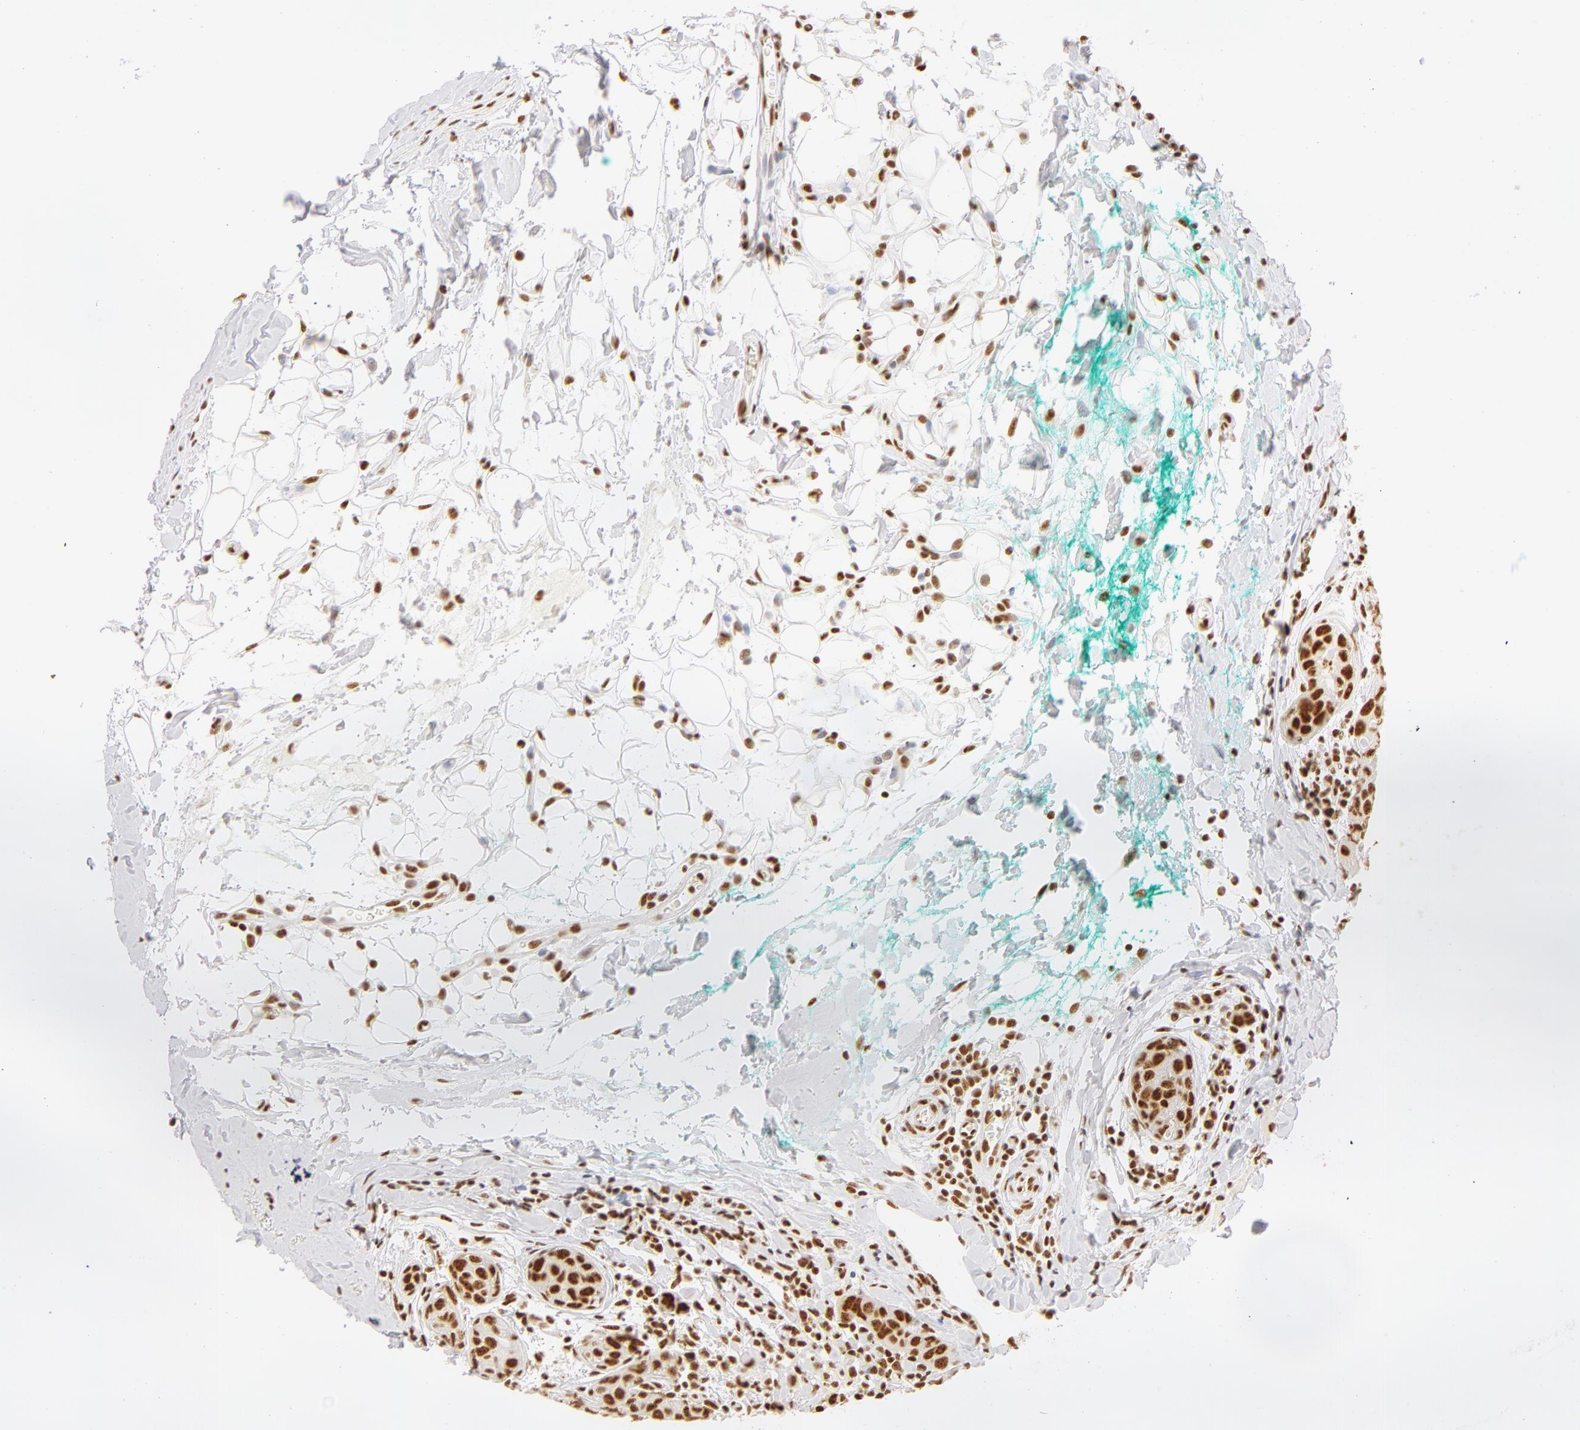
{"staining": {"intensity": "moderate", "quantity": ">75%", "location": "nuclear"}, "tissue": "breast cancer", "cell_type": "Tumor cells", "image_type": "cancer", "snomed": [{"axis": "morphology", "description": "Duct carcinoma"}, {"axis": "topography", "description": "Breast"}], "caption": "An image of human breast cancer stained for a protein shows moderate nuclear brown staining in tumor cells.", "gene": "RBM39", "patient": {"sex": "female", "age": 24}}